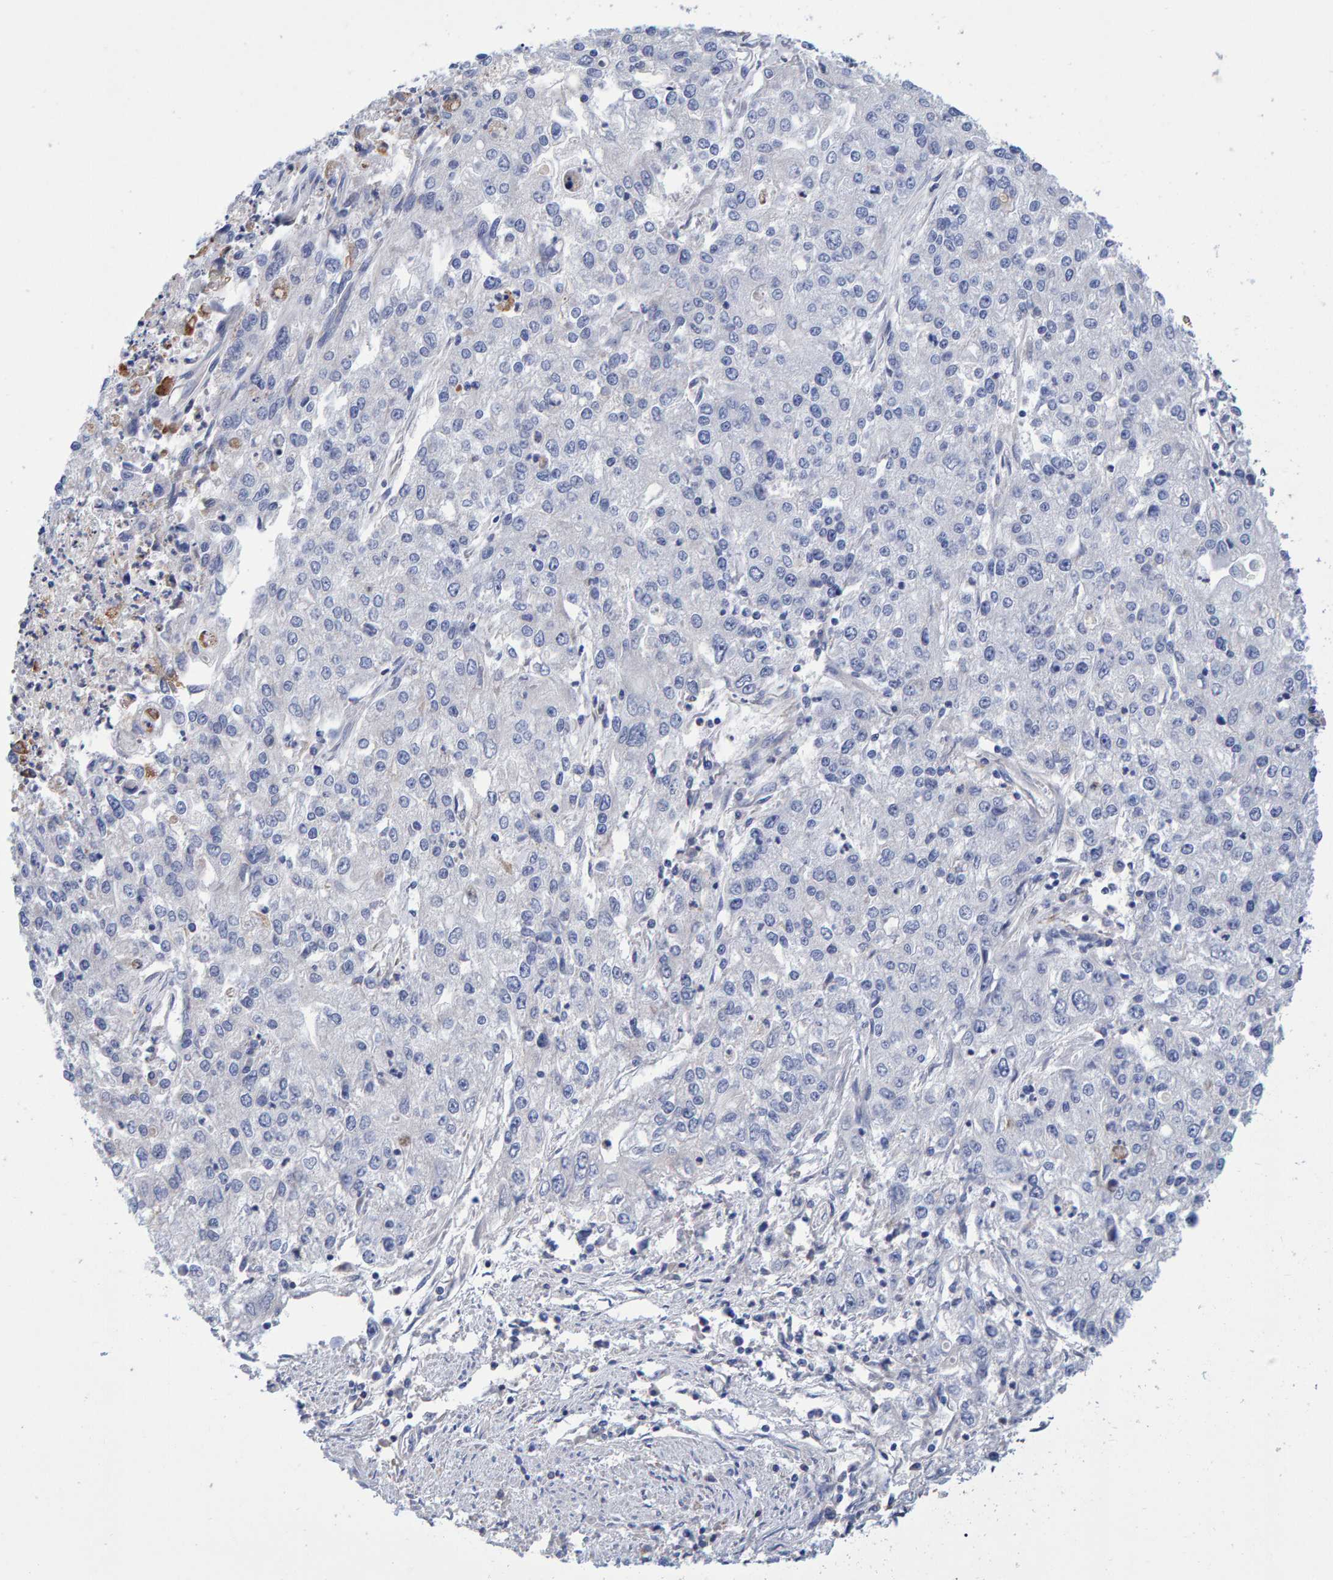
{"staining": {"intensity": "negative", "quantity": "none", "location": "none"}, "tissue": "endometrial cancer", "cell_type": "Tumor cells", "image_type": "cancer", "snomed": [{"axis": "morphology", "description": "Adenocarcinoma, NOS"}, {"axis": "topography", "description": "Endometrium"}], "caption": "Tumor cells show no significant staining in endometrial cancer (adenocarcinoma). (Stains: DAB (3,3'-diaminobenzidine) immunohistochemistry (IHC) with hematoxylin counter stain, Microscopy: brightfield microscopy at high magnification).", "gene": "EFR3A", "patient": {"sex": "female", "age": 49}}